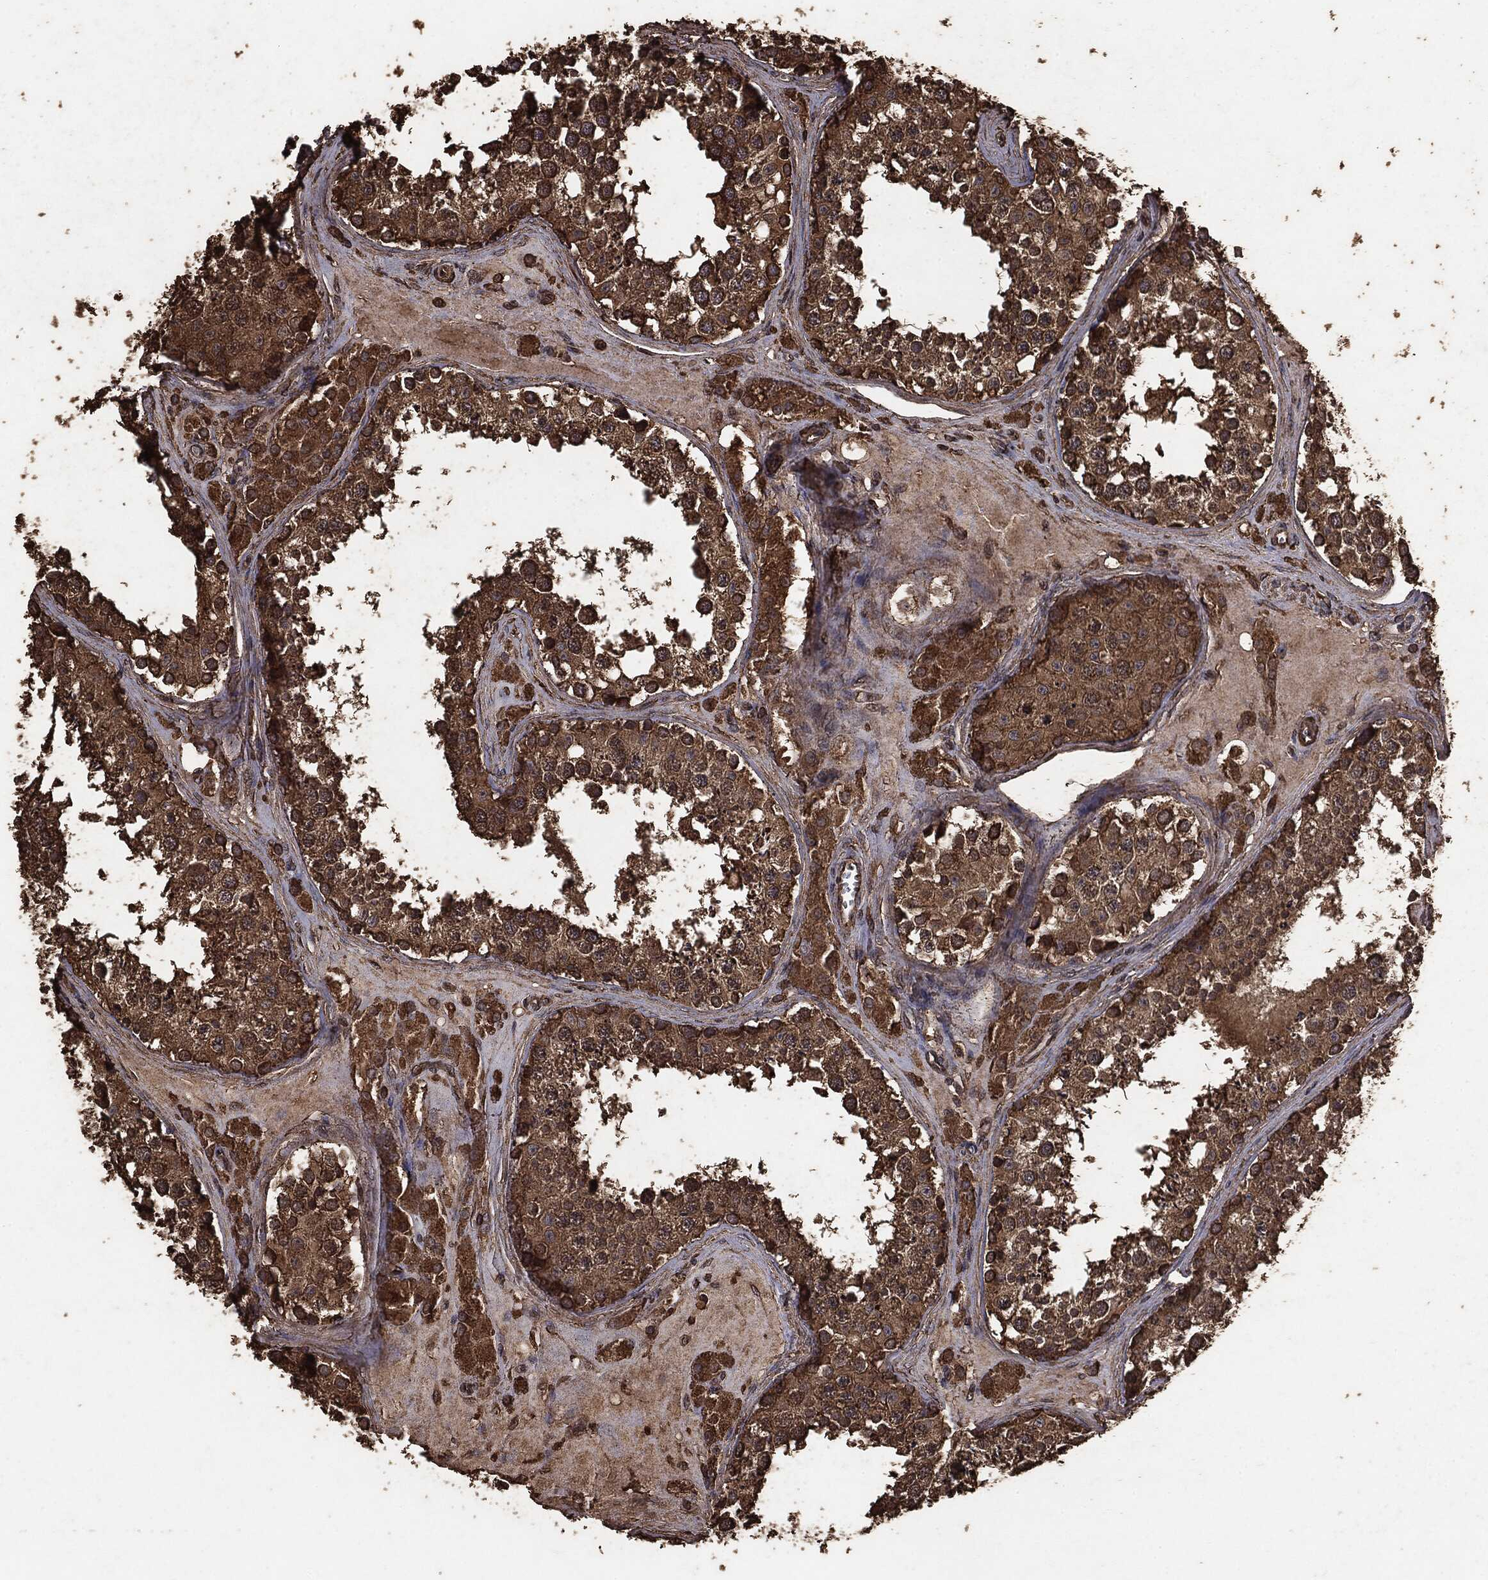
{"staining": {"intensity": "moderate", "quantity": ">75%", "location": "cytoplasmic/membranous"}, "tissue": "testis", "cell_type": "Cells in seminiferous ducts", "image_type": "normal", "snomed": [{"axis": "morphology", "description": "Normal tissue, NOS"}, {"axis": "topography", "description": "Testis"}], "caption": "Protein expression analysis of benign testis shows moderate cytoplasmic/membranous staining in about >75% of cells in seminiferous ducts.", "gene": "MTOR", "patient": {"sex": "male", "age": 31}}